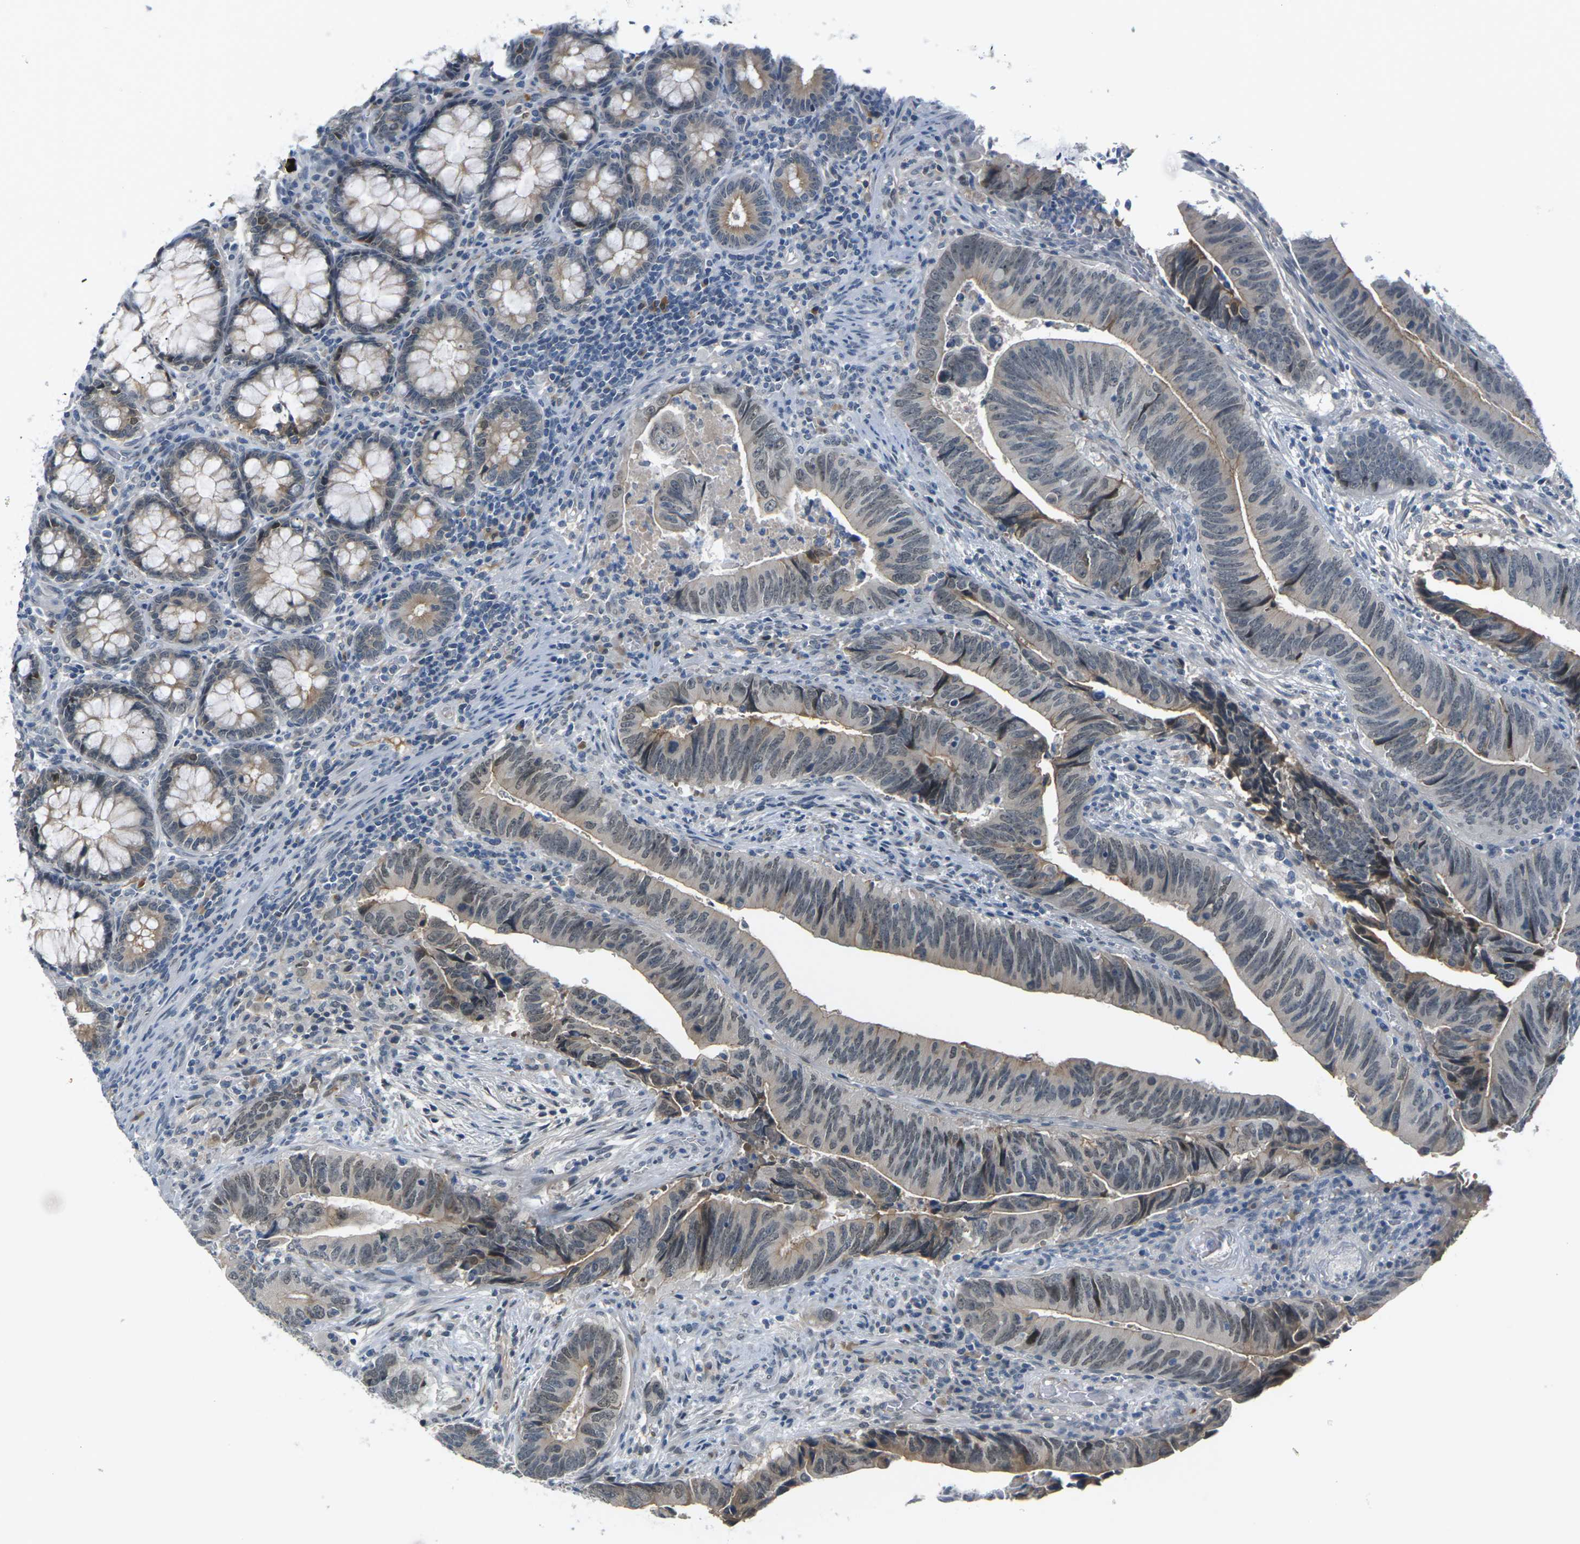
{"staining": {"intensity": "moderate", "quantity": "25%-75%", "location": "cytoplasmic/membranous"}, "tissue": "colorectal cancer", "cell_type": "Tumor cells", "image_type": "cancer", "snomed": [{"axis": "morphology", "description": "Normal tissue, NOS"}, {"axis": "morphology", "description": "Adenocarcinoma, NOS"}, {"axis": "topography", "description": "Colon"}], "caption": "Immunohistochemistry (DAB (3,3'-diaminobenzidine)) staining of colorectal cancer displays moderate cytoplasmic/membranous protein positivity in approximately 25%-75% of tumor cells.", "gene": "PKP2", "patient": {"sex": "male", "age": 56}}